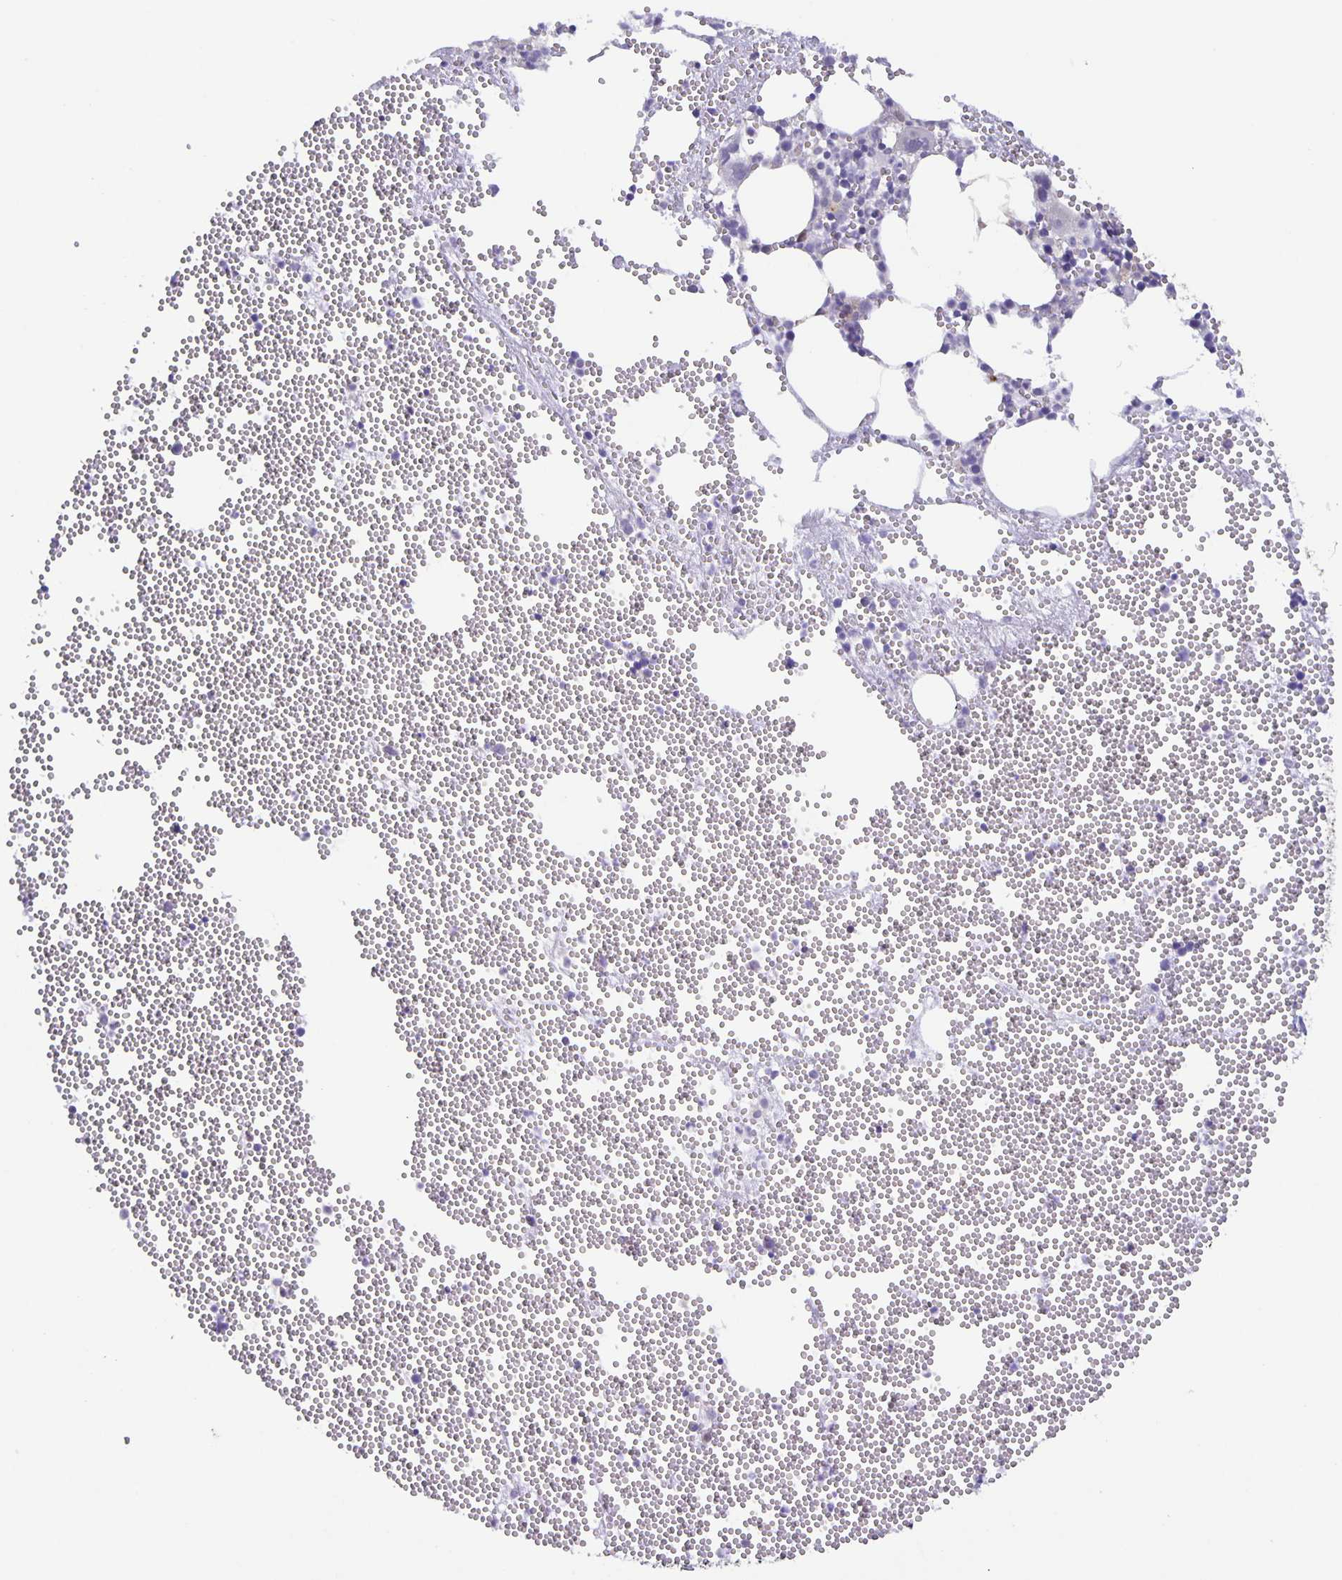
{"staining": {"intensity": "negative", "quantity": "none", "location": "none"}, "tissue": "bone marrow", "cell_type": "Hematopoietic cells", "image_type": "normal", "snomed": [{"axis": "morphology", "description": "Normal tissue, NOS"}, {"axis": "topography", "description": "Bone marrow"}], "caption": "Protein analysis of benign bone marrow displays no significant staining in hematopoietic cells. The staining was performed using DAB to visualize the protein expression in brown, while the nuclei were stained in blue with hematoxylin (Magnification: 20x).", "gene": "MAPK12", "patient": {"sex": "female", "age": 80}}